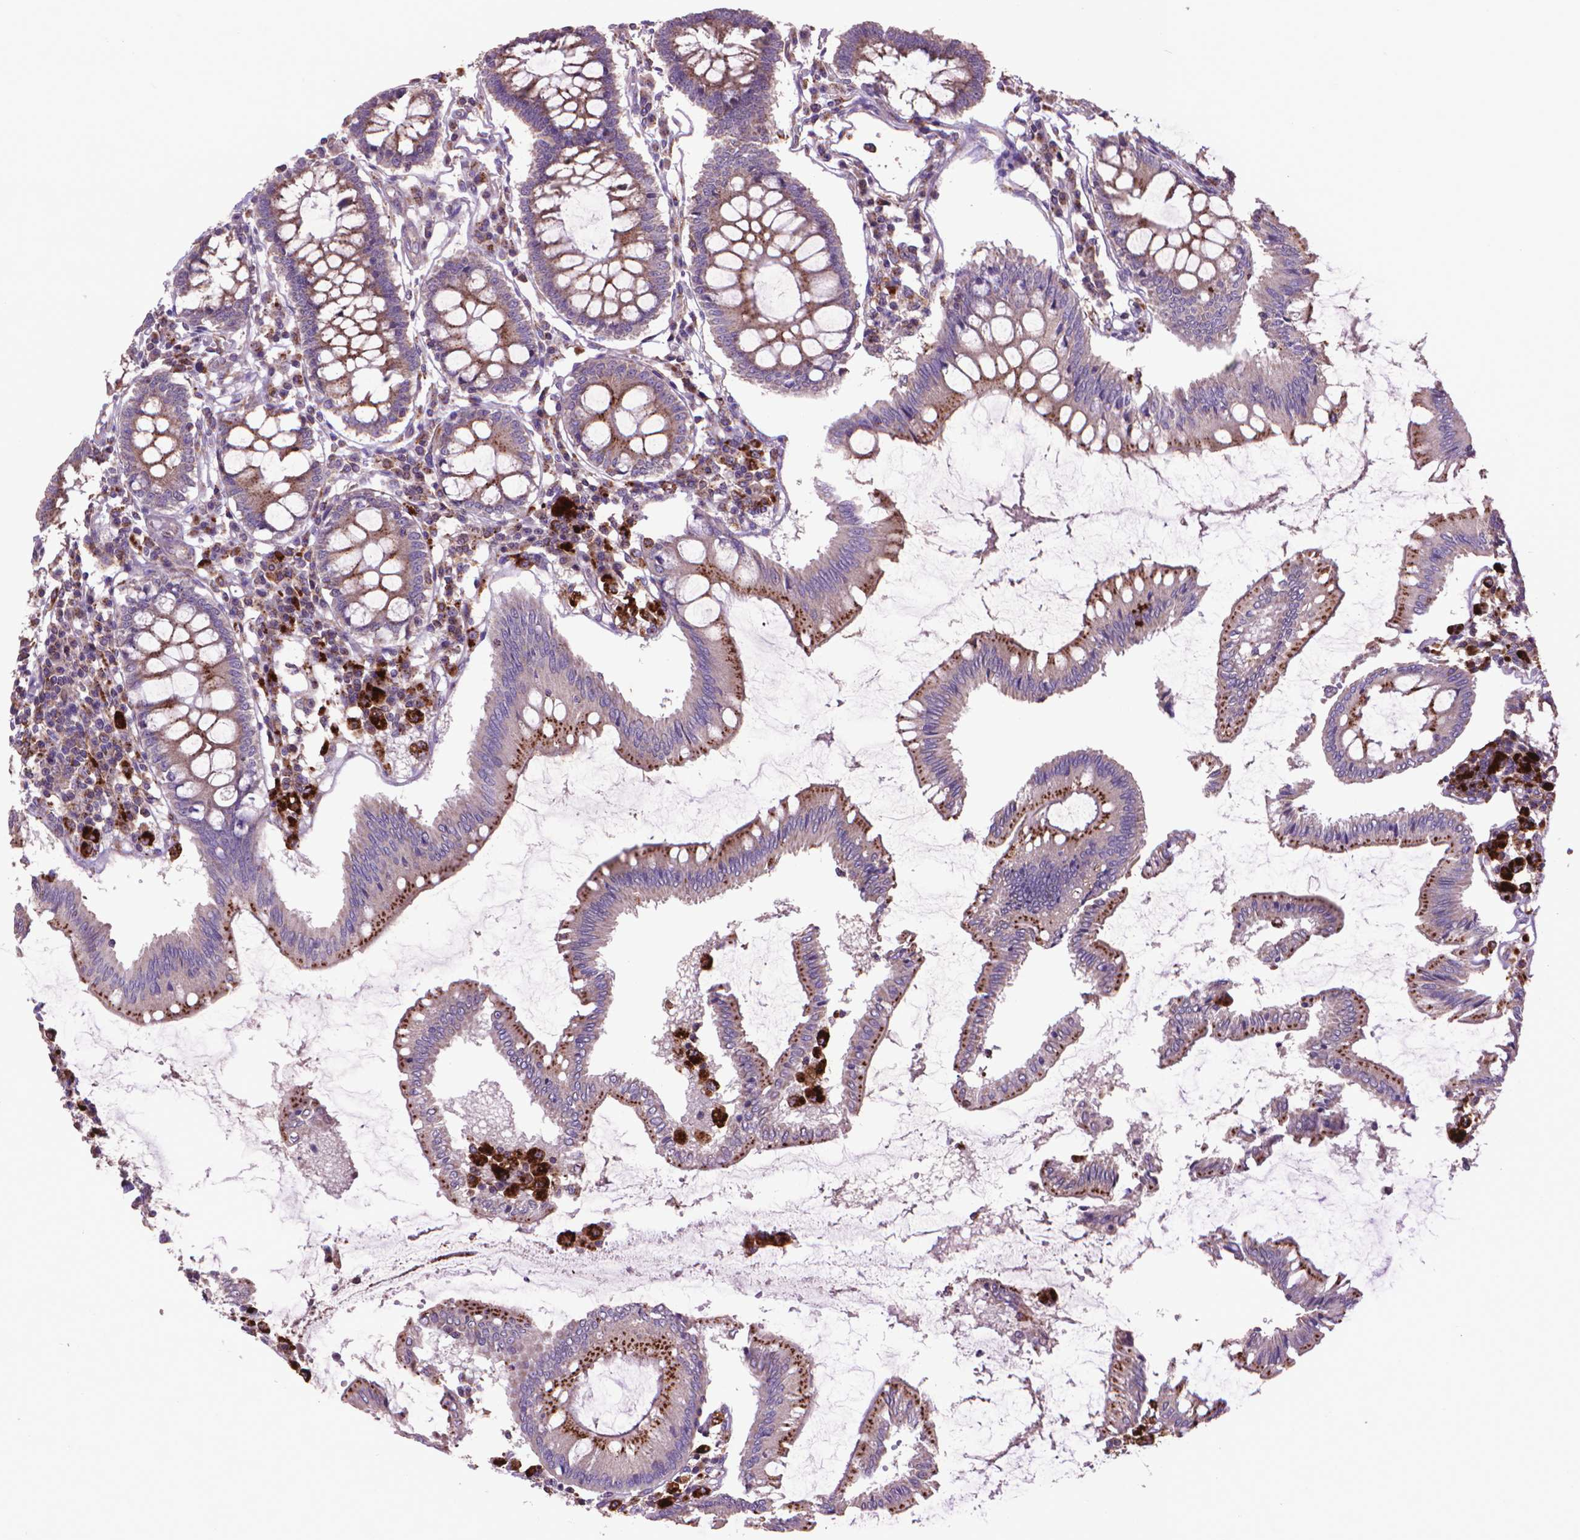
{"staining": {"intensity": "negative", "quantity": "none", "location": "none"}, "tissue": "colon", "cell_type": "Endothelial cells", "image_type": "normal", "snomed": [{"axis": "morphology", "description": "Normal tissue, NOS"}, {"axis": "morphology", "description": "Adenocarcinoma, NOS"}, {"axis": "topography", "description": "Colon"}], "caption": "DAB immunohistochemical staining of benign colon demonstrates no significant positivity in endothelial cells.", "gene": "GLB1", "patient": {"sex": "male", "age": 83}}